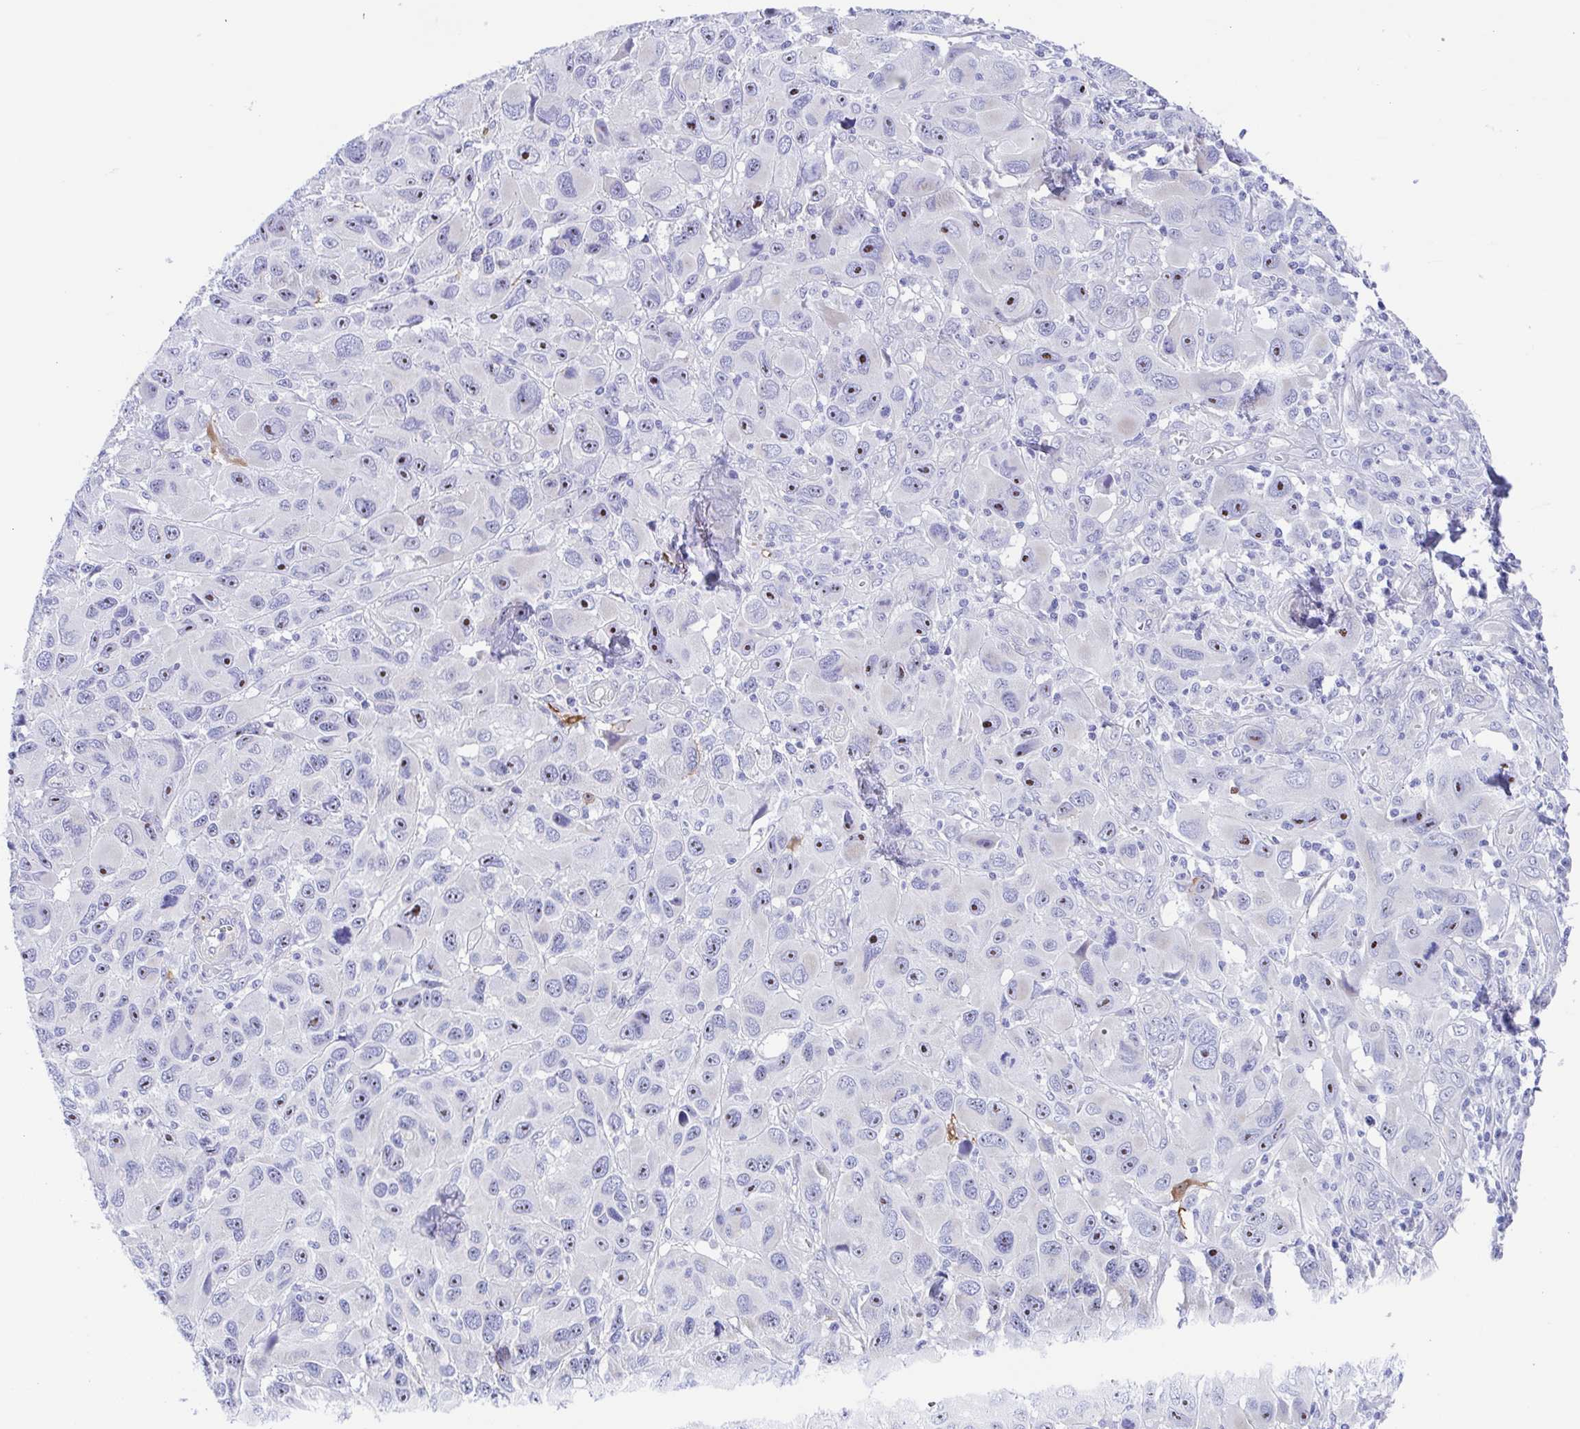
{"staining": {"intensity": "weak", "quantity": "25%-75%", "location": "nuclear"}, "tissue": "melanoma", "cell_type": "Tumor cells", "image_type": "cancer", "snomed": [{"axis": "morphology", "description": "Malignant melanoma, NOS"}, {"axis": "topography", "description": "Skin"}], "caption": "Protein expression analysis of human melanoma reveals weak nuclear expression in about 25%-75% of tumor cells. Nuclei are stained in blue.", "gene": "MUCL3", "patient": {"sex": "male", "age": 53}}